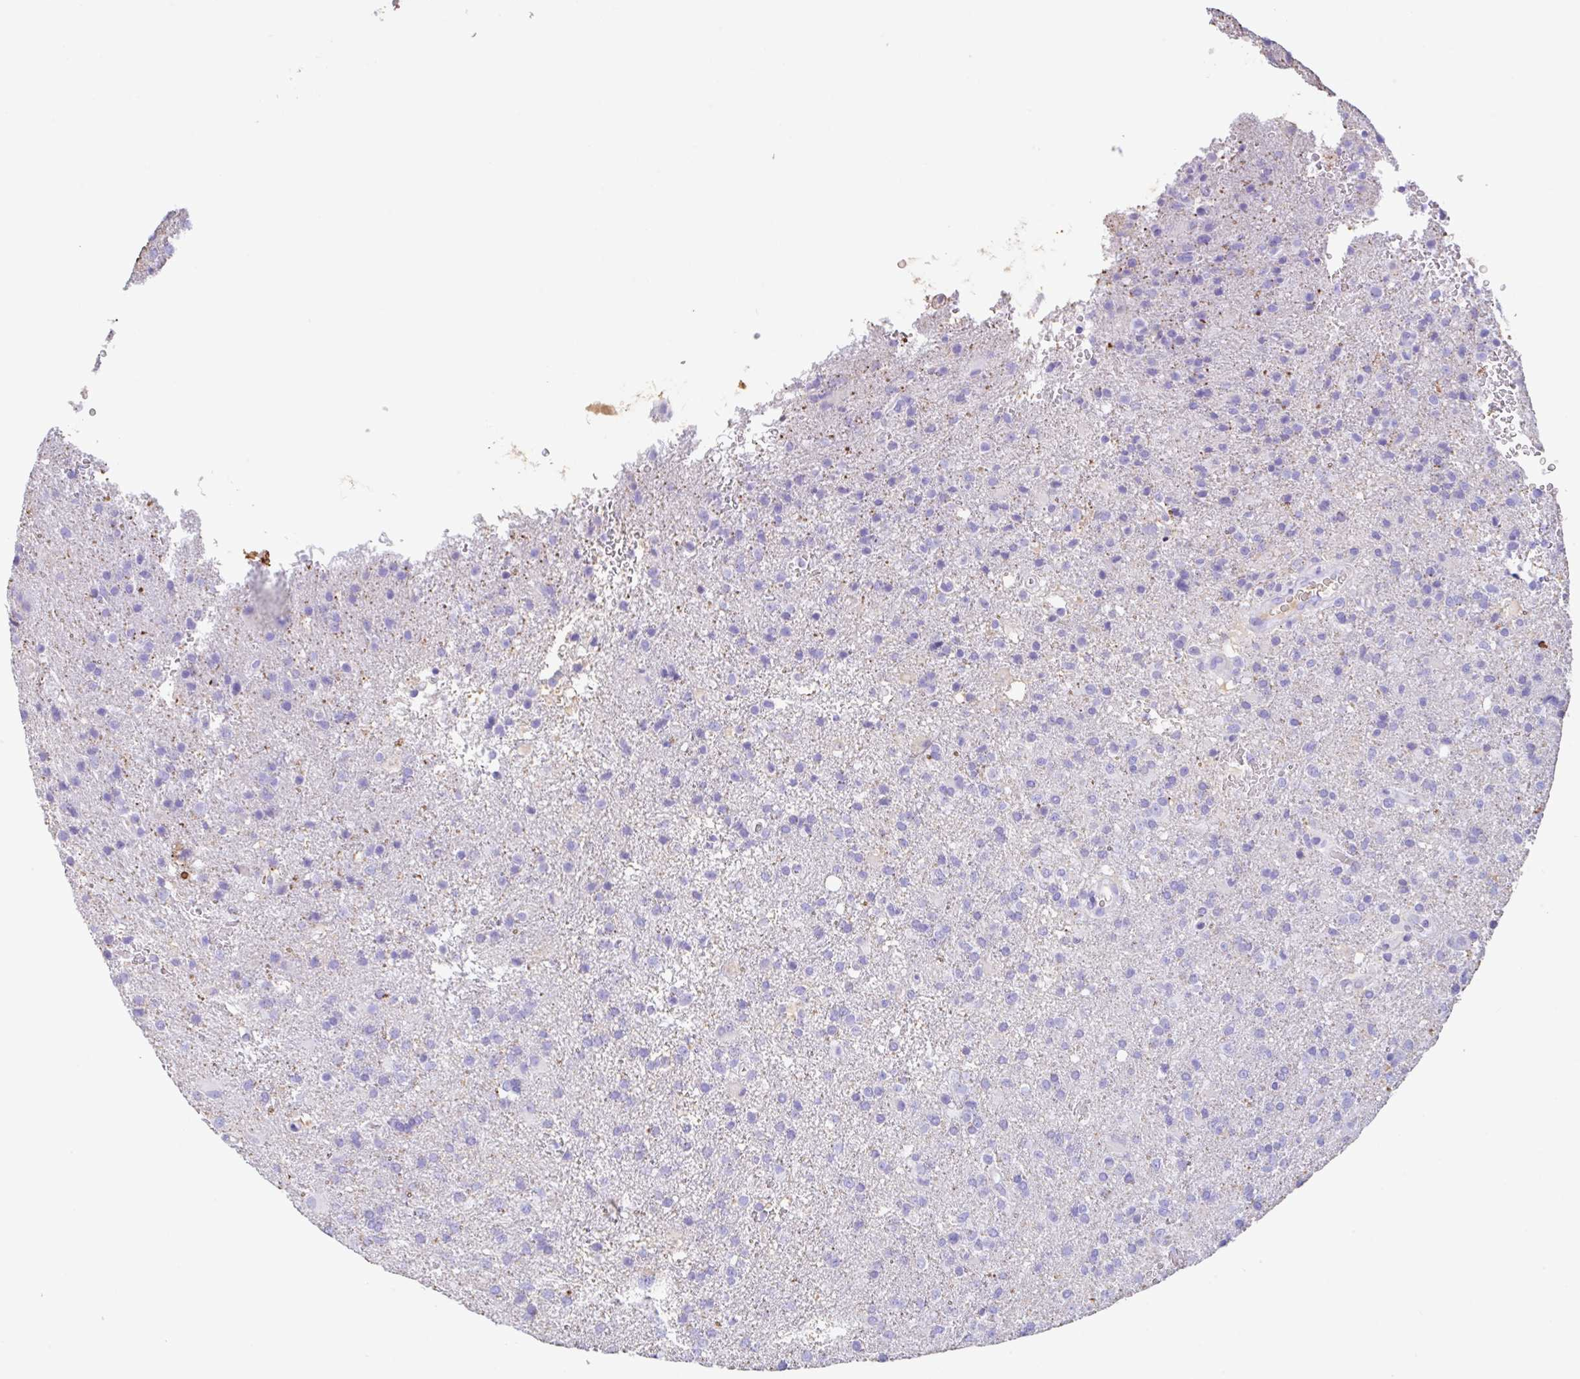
{"staining": {"intensity": "negative", "quantity": "none", "location": "none"}, "tissue": "glioma", "cell_type": "Tumor cells", "image_type": "cancer", "snomed": [{"axis": "morphology", "description": "Glioma, malignant, High grade"}, {"axis": "topography", "description": "Brain"}], "caption": "Protein analysis of glioma reveals no significant expression in tumor cells. Brightfield microscopy of IHC stained with DAB (3,3'-diaminobenzidine) (brown) and hematoxylin (blue), captured at high magnification.", "gene": "HOXC12", "patient": {"sex": "female", "age": 74}}